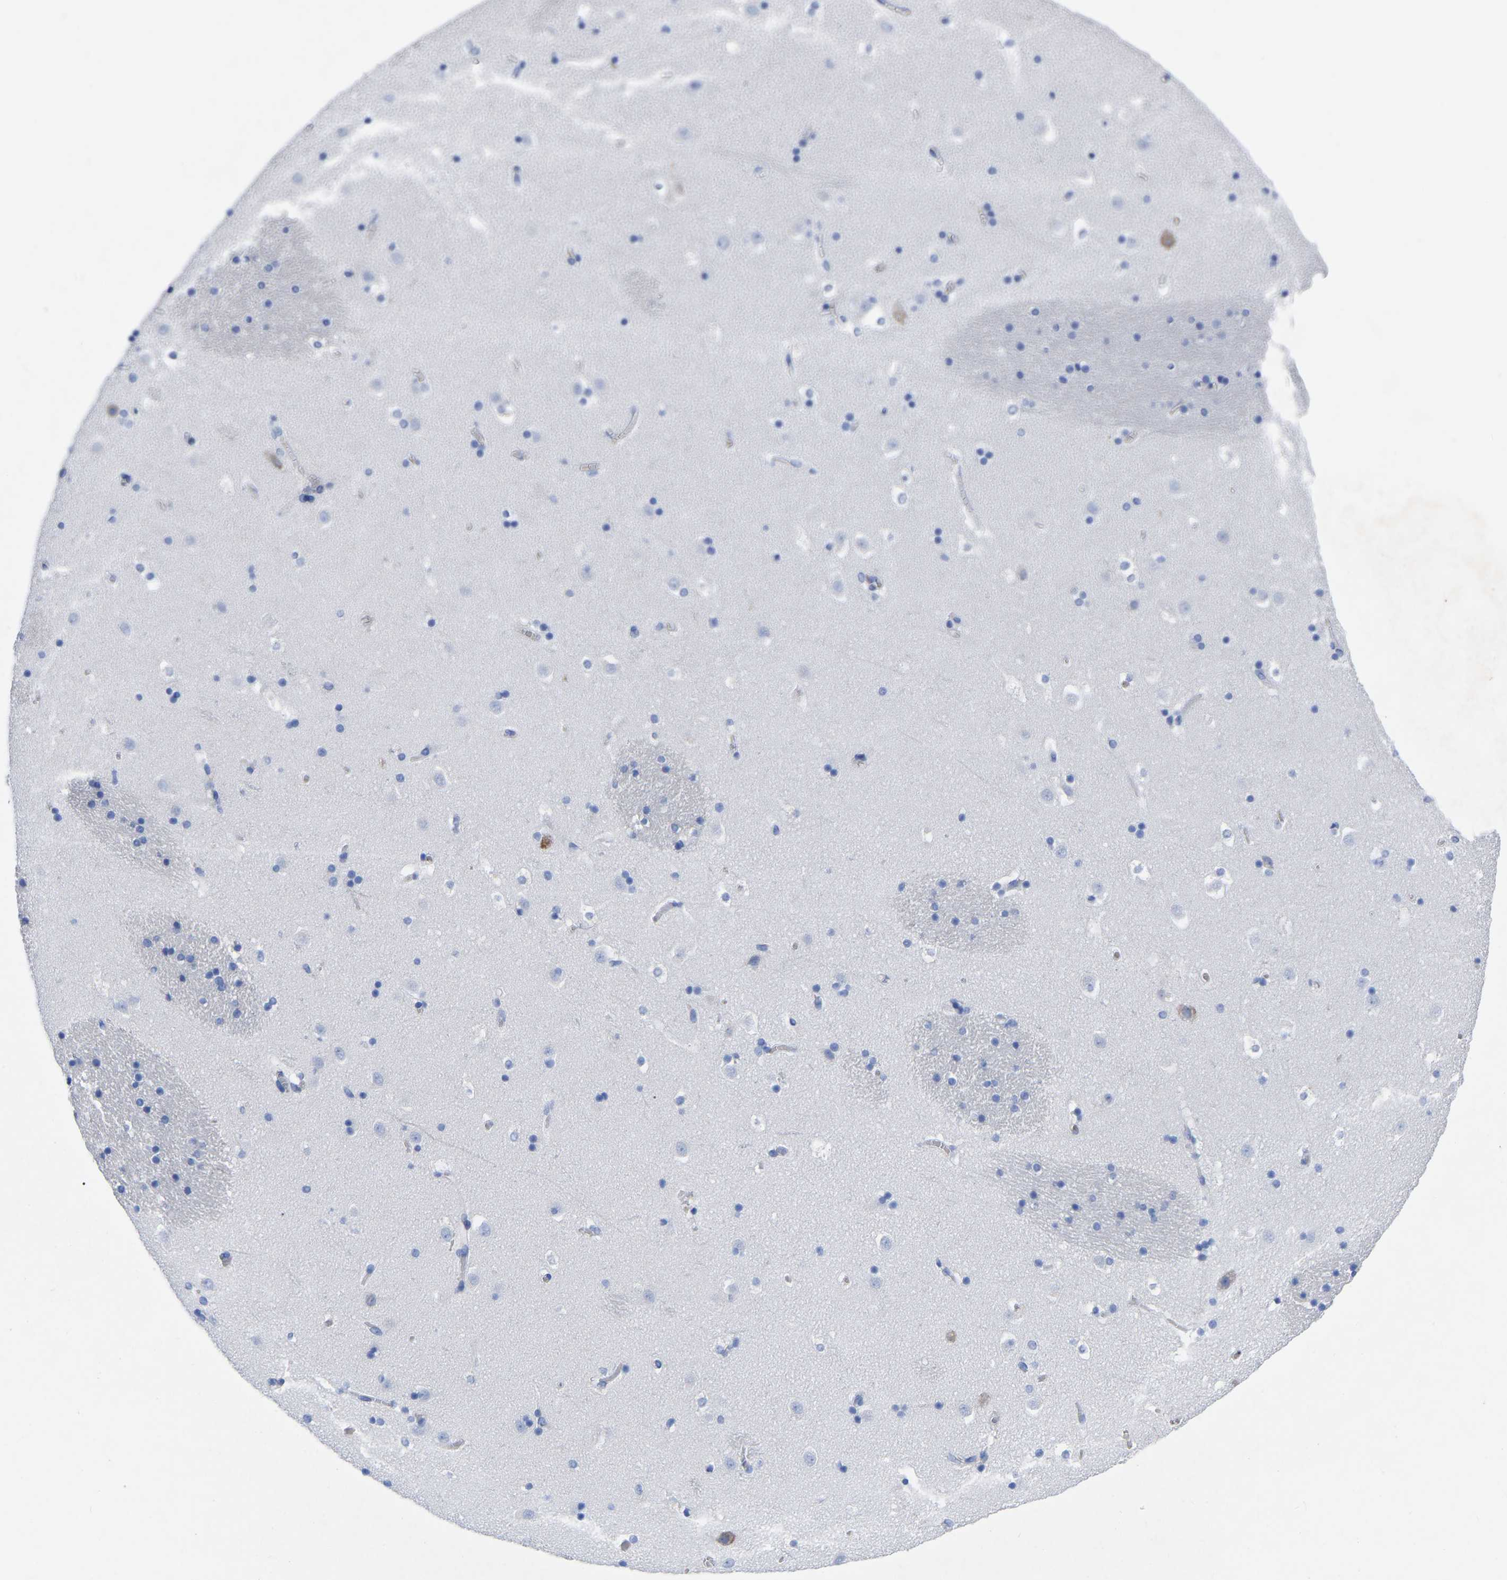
{"staining": {"intensity": "negative", "quantity": "none", "location": "none"}, "tissue": "caudate", "cell_type": "Glial cells", "image_type": "normal", "snomed": [{"axis": "morphology", "description": "Normal tissue, NOS"}, {"axis": "topography", "description": "Lateral ventricle wall"}], "caption": "Immunohistochemistry (IHC) micrograph of benign human caudate stained for a protein (brown), which demonstrates no staining in glial cells.", "gene": "GDF3", "patient": {"sex": "male", "age": 45}}